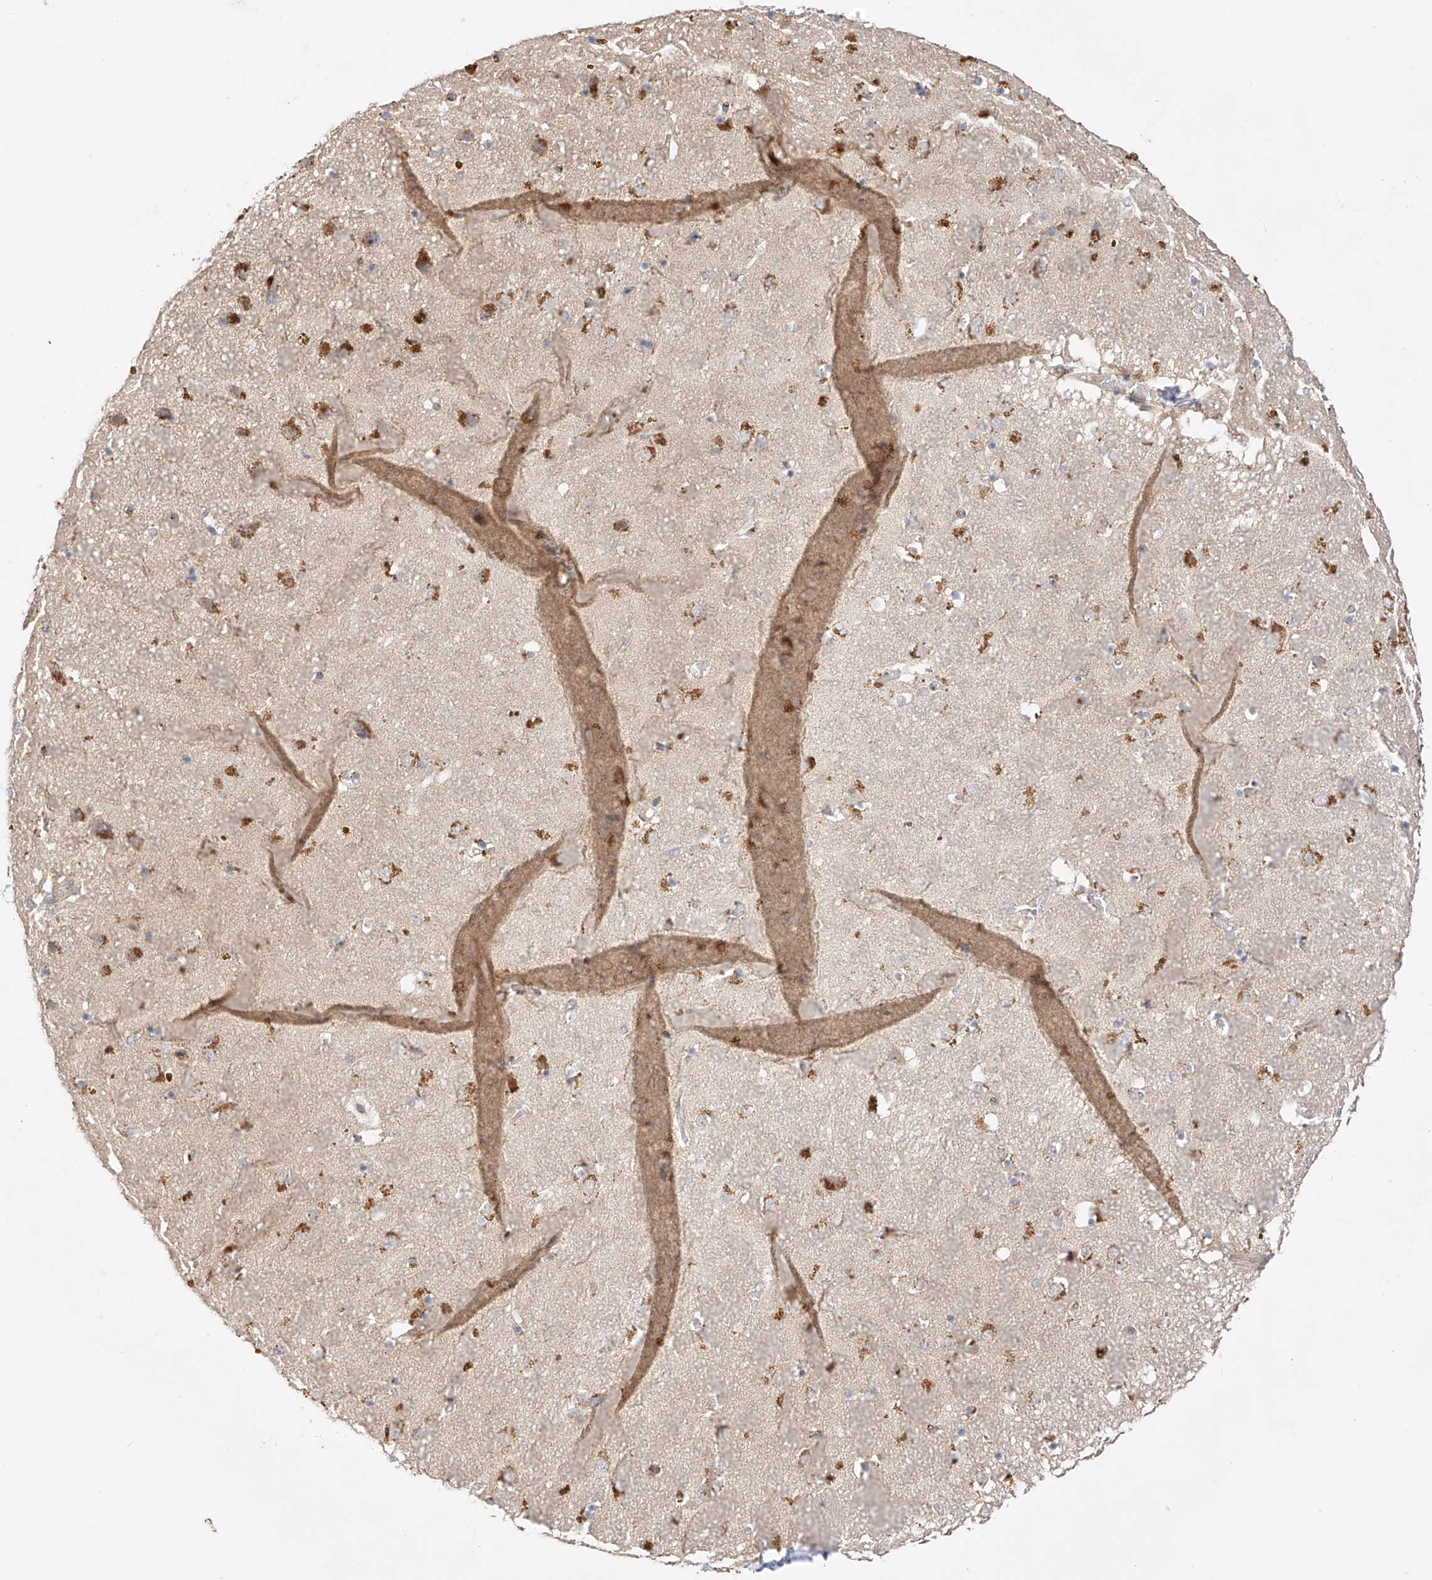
{"staining": {"intensity": "moderate", "quantity": "25%-75%", "location": "cytoplasmic/membranous"}, "tissue": "caudate", "cell_type": "Glial cells", "image_type": "normal", "snomed": [{"axis": "morphology", "description": "Normal tissue, NOS"}, {"axis": "topography", "description": "Lateral ventricle wall"}], "caption": "Glial cells show moderate cytoplasmic/membranous positivity in approximately 25%-75% of cells in normal caudate. (brown staining indicates protein expression, while blue staining denotes nuclei).", "gene": "GCNT1", "patient": {"sex": "male", "age": 70}}